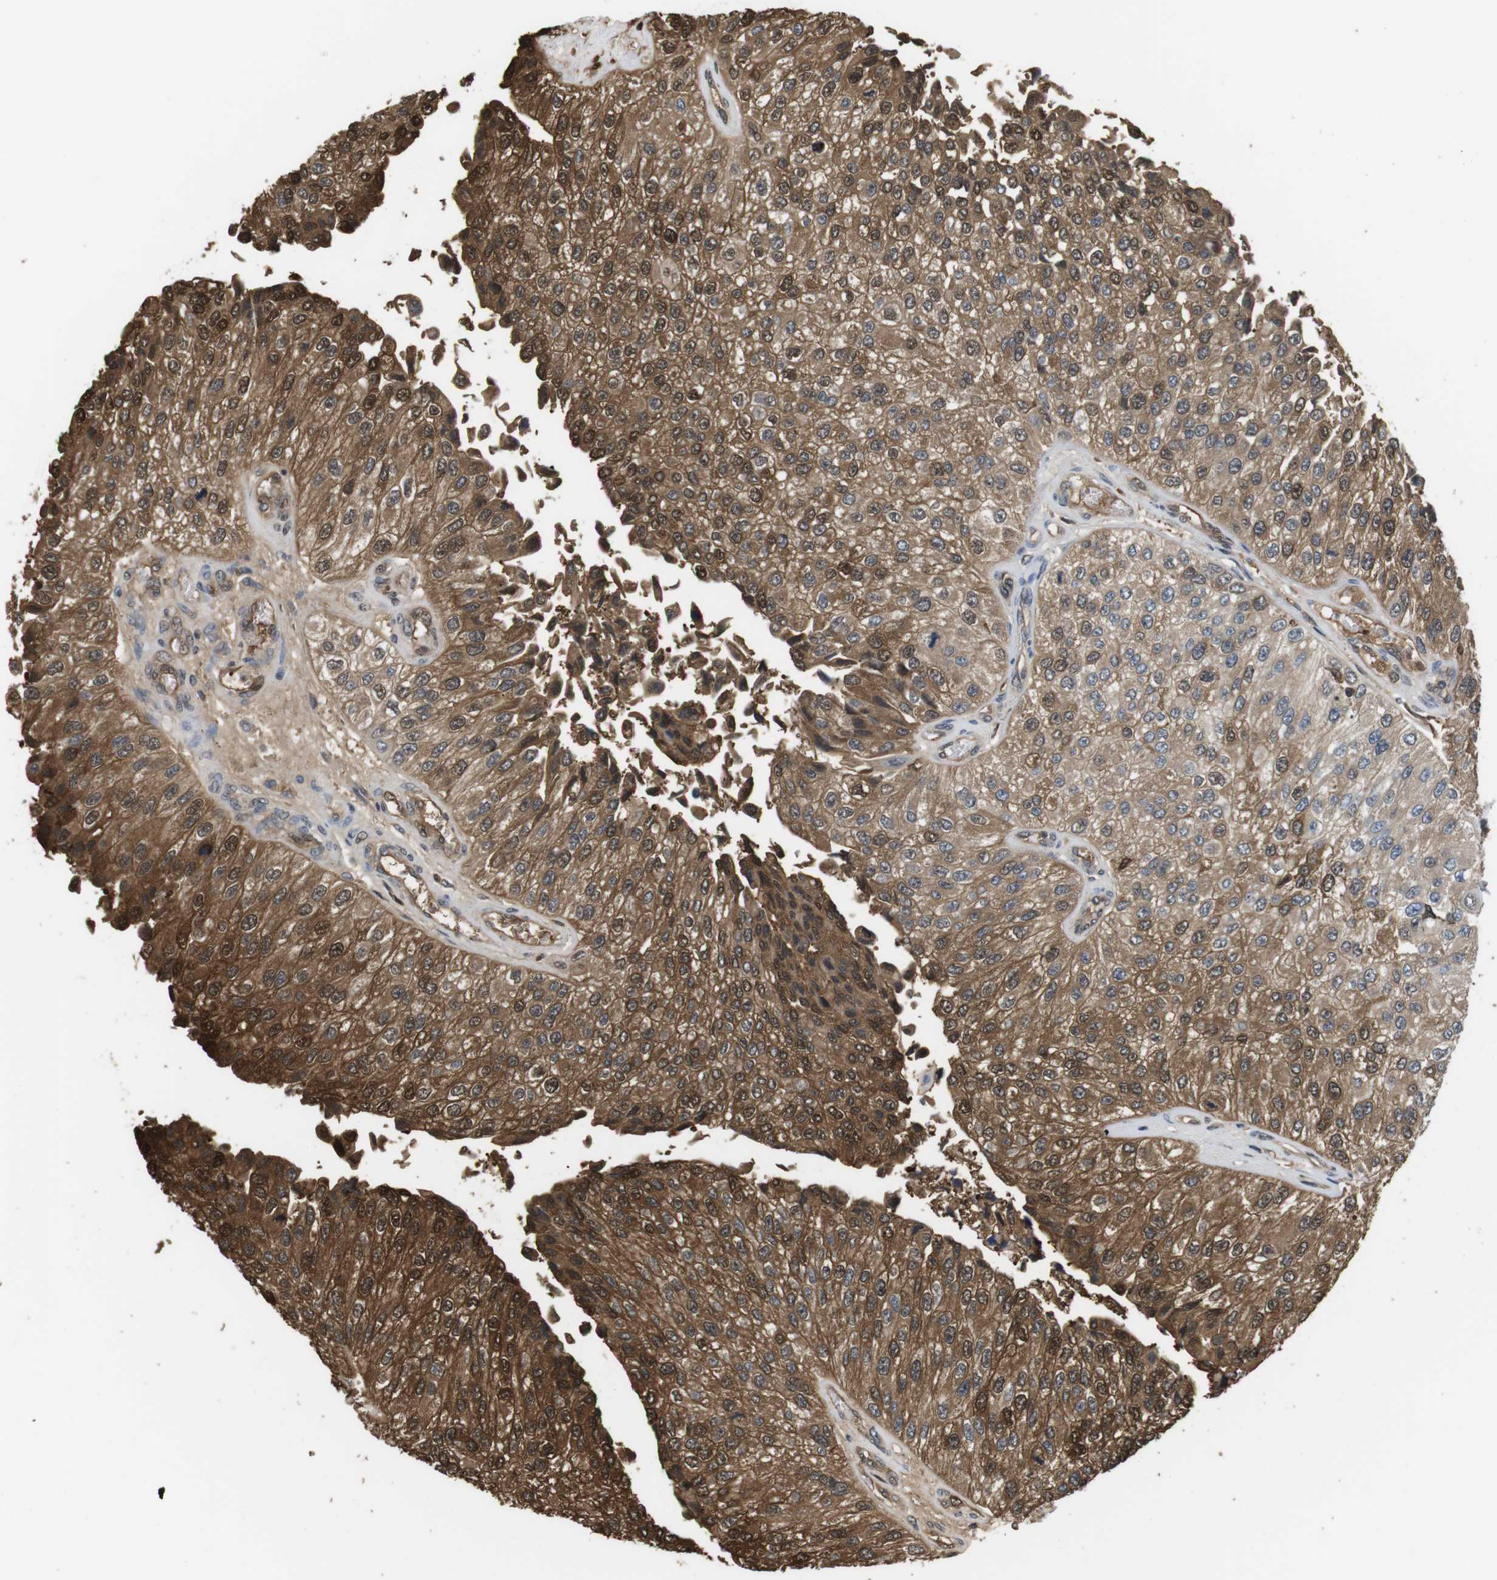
{"staining": {"intensity": "moderate", "quantity": ">75%", "location": "cytoplasmic/membranous,nuclear"}, "tissue": "urothelial cancer", "cell_type": "Tumor cells", "image_type": "cancer", "snomed": [{"axis": "morphology", "description": "Urothelial carcinoma, High grade"}, {"axis": "topography", "description": "Kidney"}, {"axis": "topography", "description": "Urinary bladder"}], "caption": "Urothelial carcinoma (high-grade) tissue exhibits moderate cytoplasmic/membranous and nuclear expression in approximately >75% of tumor cells", "gene": "LDHA", "patient": {"sex": "male", "age": 77}}